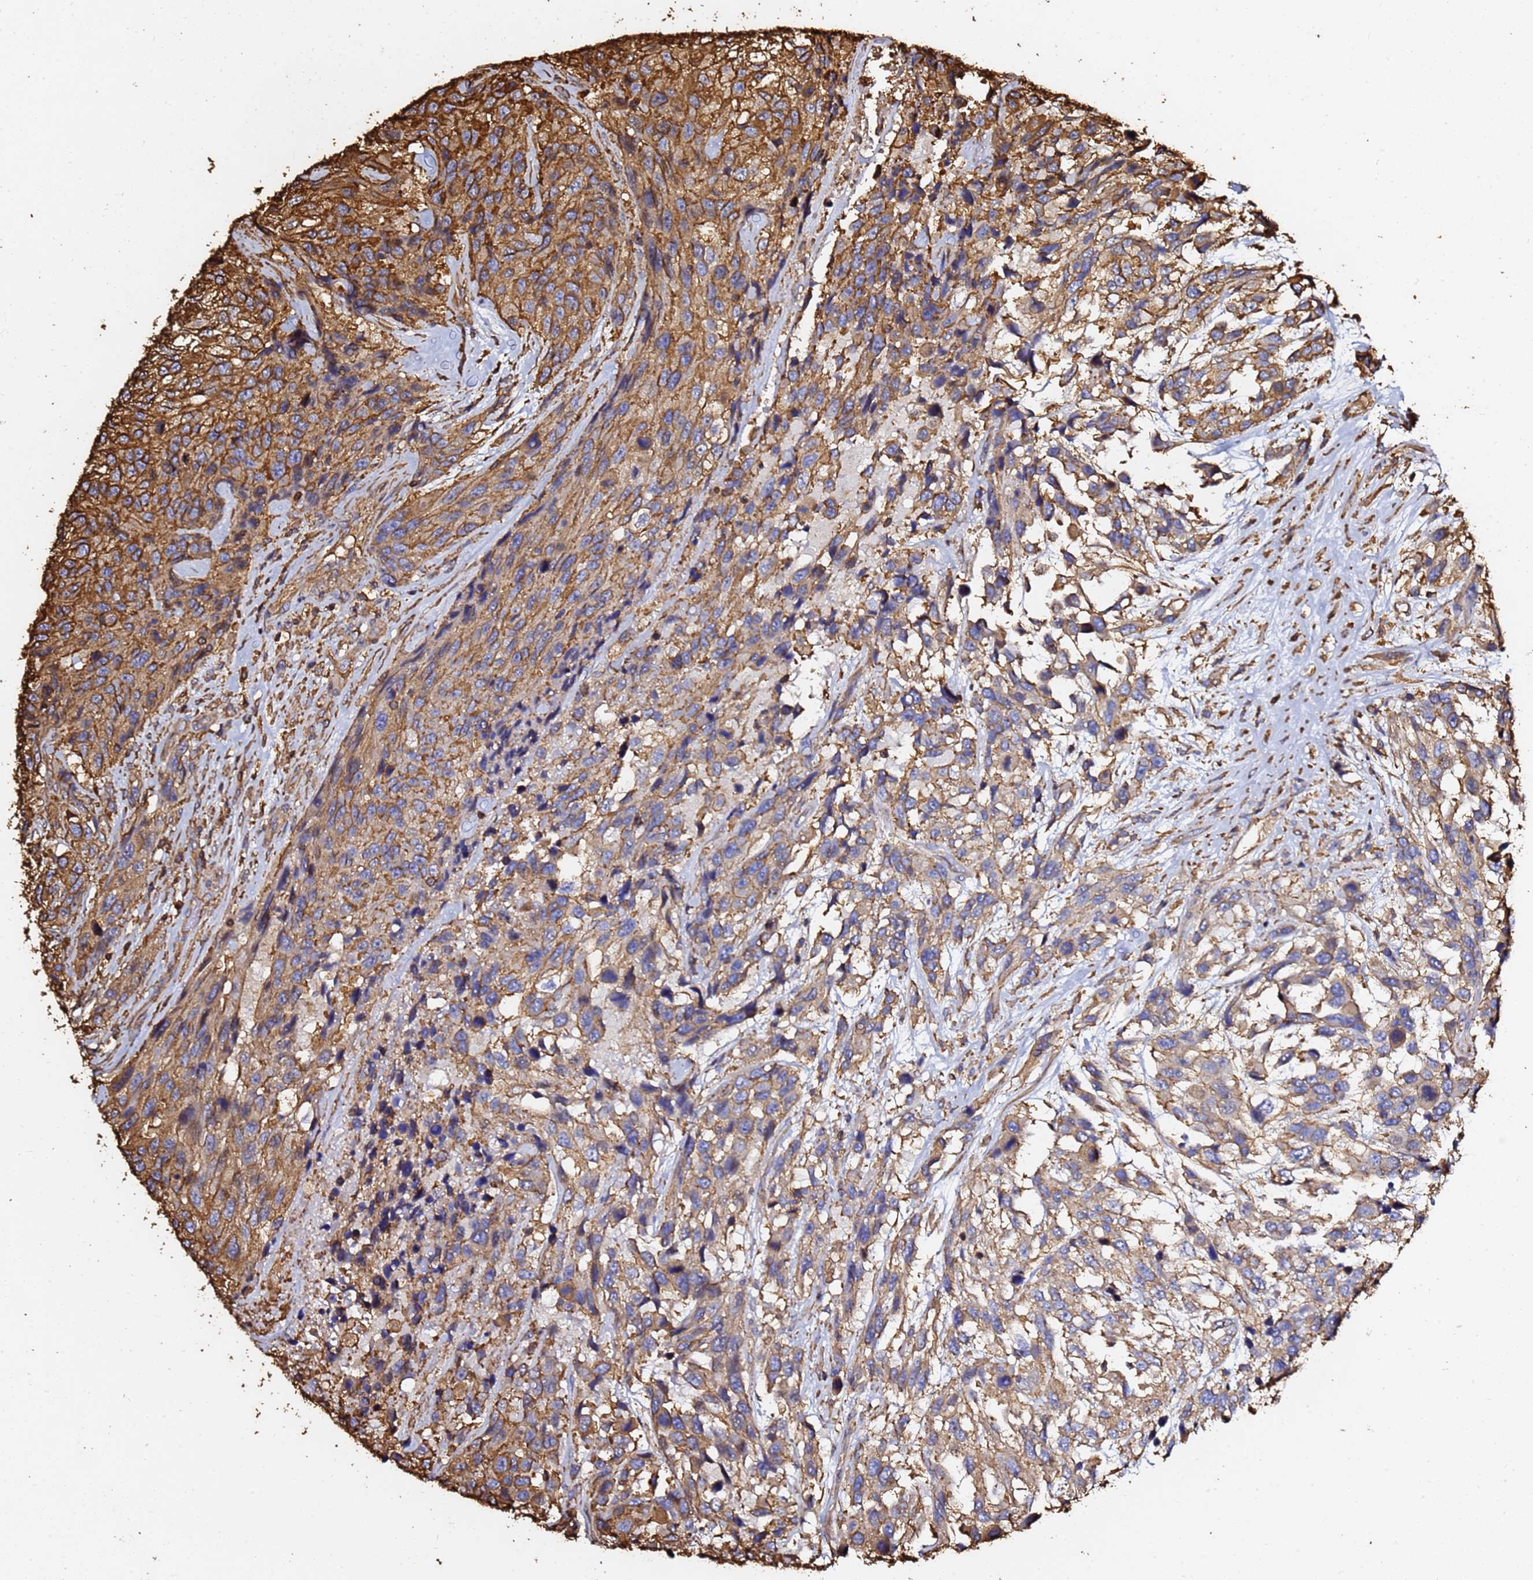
{"staining": {"intensity": "strong", "quantity": ">75%", "location": "cytoplasmic/membranous"}, "tissue": "urothelial cancer", "cell_type": "Tumor cells", "image_type": "cancer", "snomed": [{"axis": "morphology", "description": "Urothelial carcinoma, High grade"}, {"axis": "topography", "description": "Urinary bladder"}], "caption": "Strong cytoplasmic/membranous staining is appreciated in about >75% of tumor cells in high-grade urothelial carcinoma. Using DAB (3,3'-diaminobenzidine) (brown) and hematoxylin (blue) stains, captured at high magnification using brightfield microscopy.", "gene": "ACTB", "patient": {"sex": "female", "age": 70}}